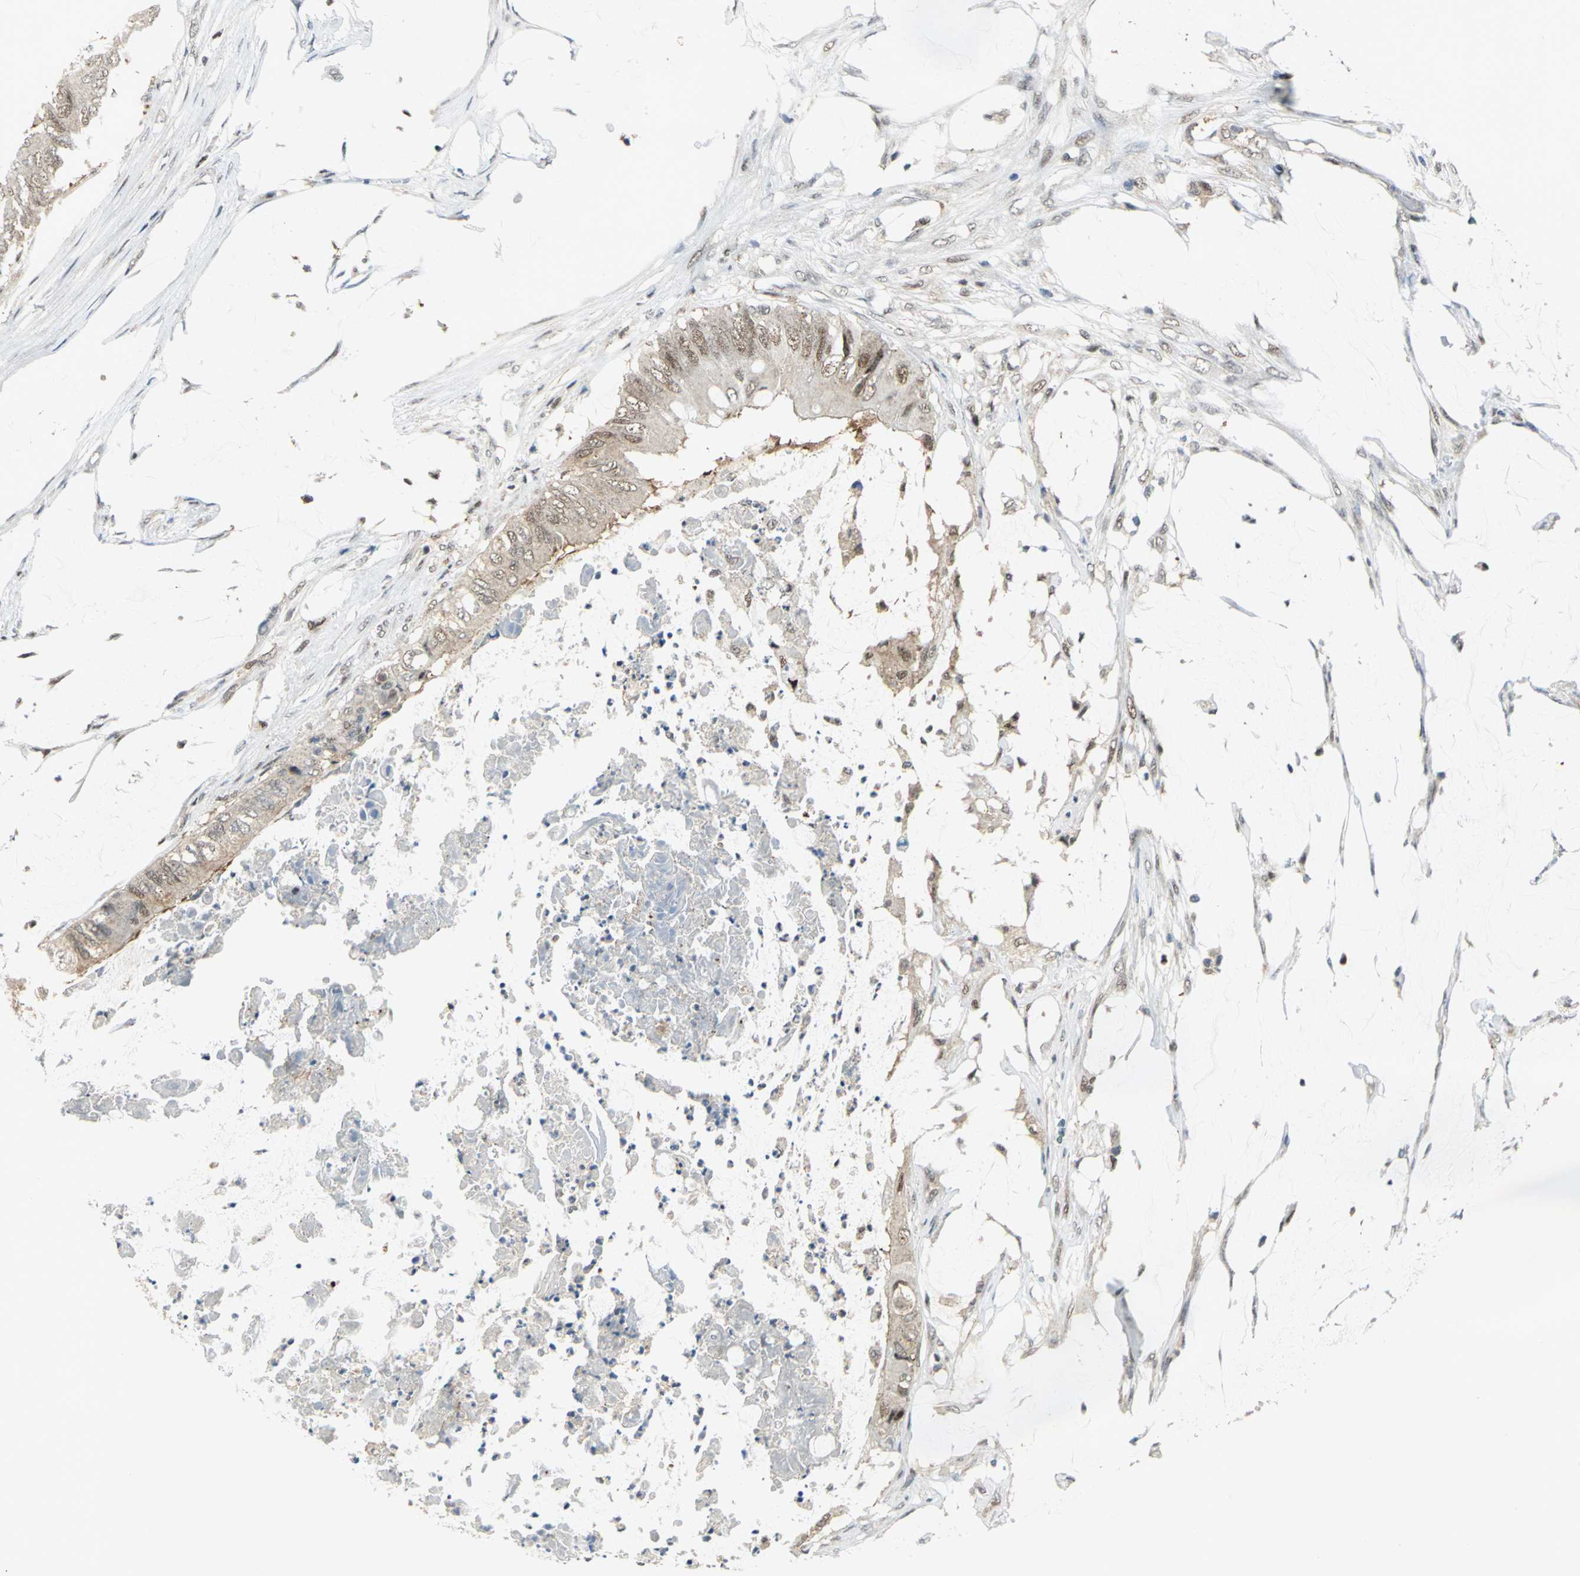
{"staining": {"intensity": "weak", "quantity": "25%-75%", "location": "cytoplasmic/membranous,nuclear"}, "tissue": "colorectal cancer", "cell_type": "Tumor cells", "image_type": "cancer", "snomed": [{"axis": "morphology", "description": "Normal tissue, NOS"}, {"axis": "morphology", "description": "Adenocarcinoma, NOS"}, {"axis": "topography", "description": "Rectum"}, {"axis": "topography", "description": "Peripheral nerve tissue"}], "caption": "The histopathology image demonstrates immunohistochemical staining of colorectal adenocarcinoma. There is weak cytoplasmic/membranous and nuclear positivity is seen in about 25%-75% of tumor cells. The protein of interest is shown in brown color, while the nuclei are stained blue.", "gene": "PSMA4", "patient": {"sex": "female", "age": 77}}